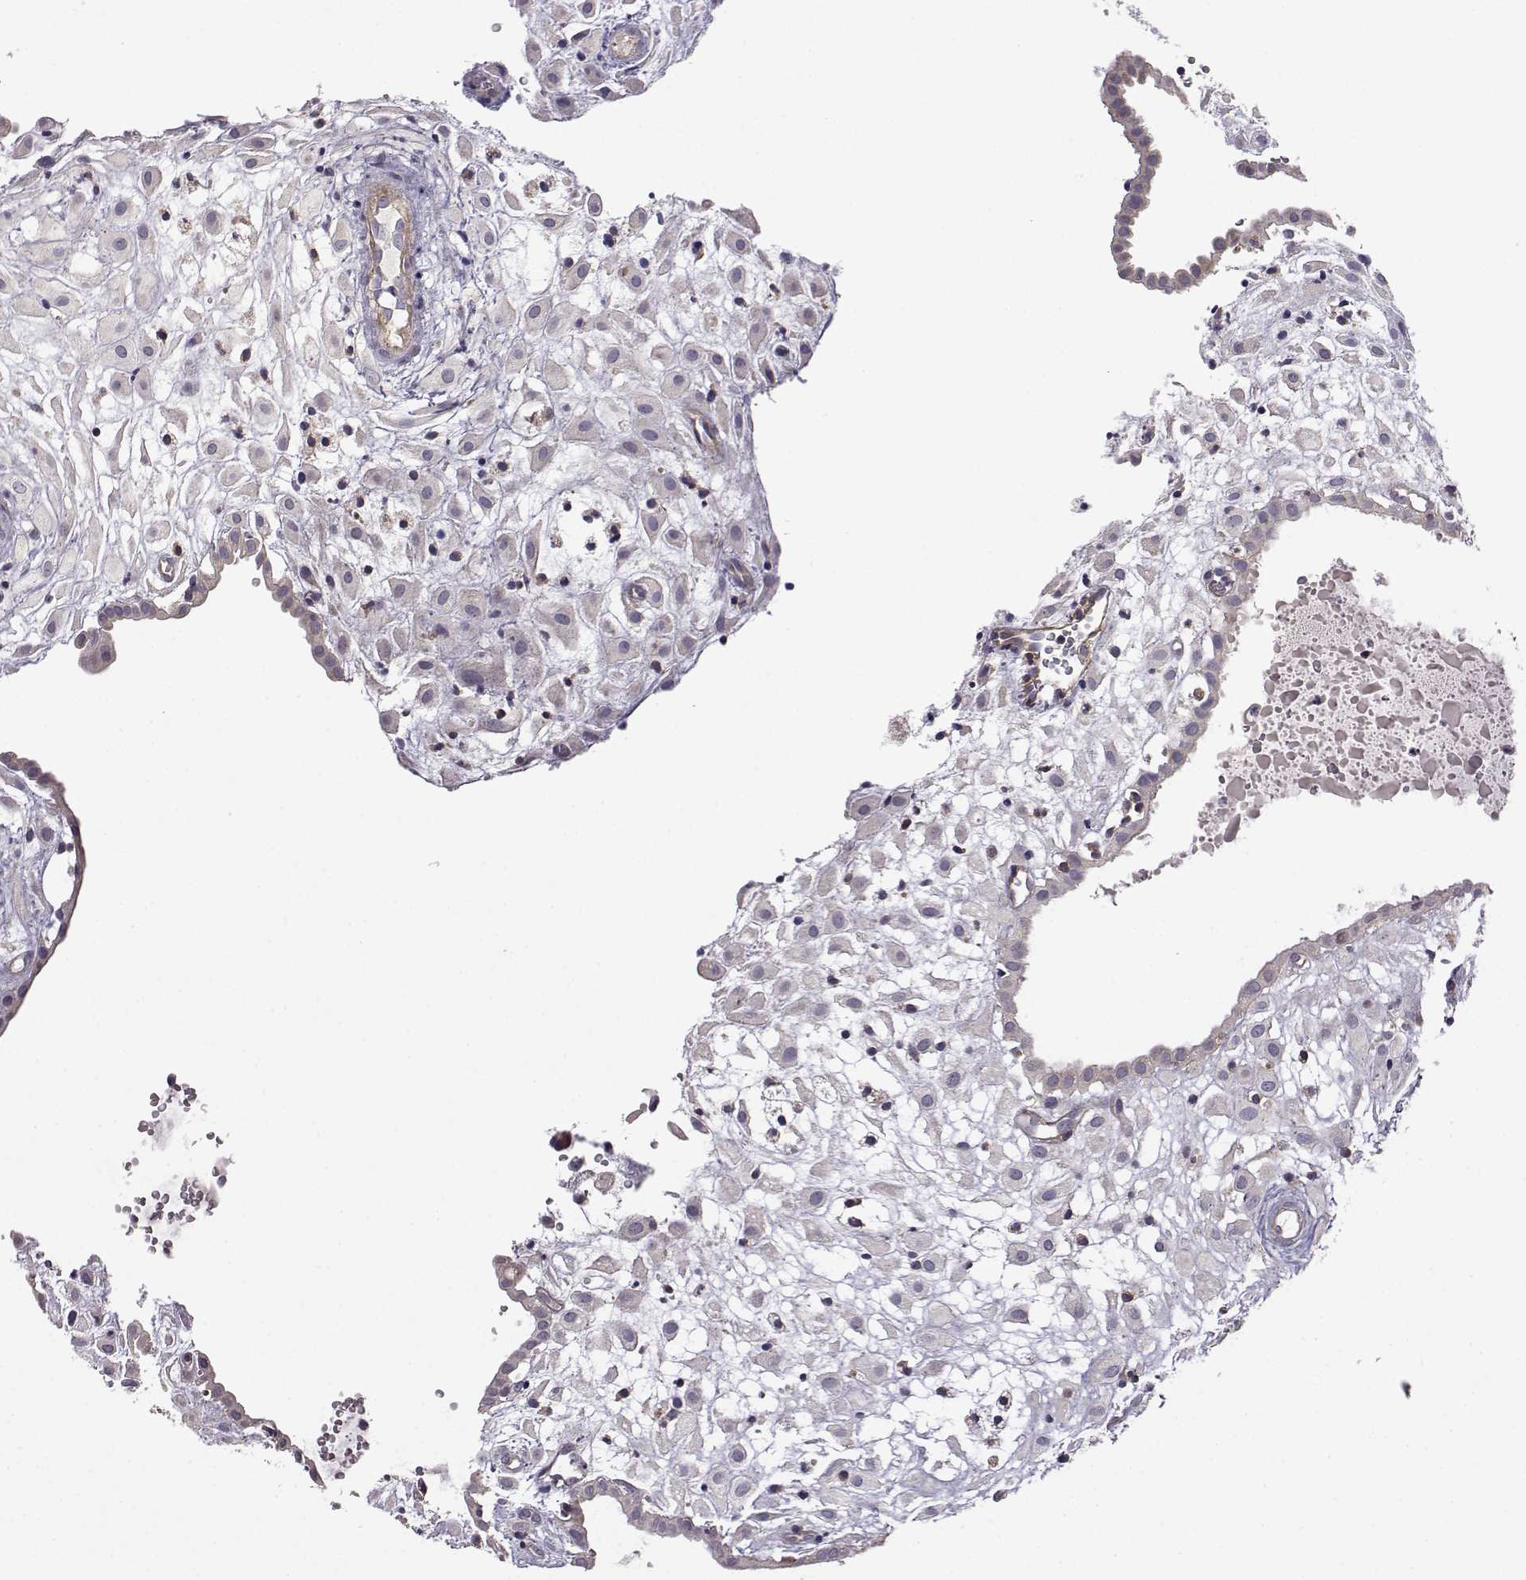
{"staining": {"intensity": "negative", "quantity": "none", "location": "none"}, "tissue": "placenta", "cell_type": "Decidual cells", "image_type": "normal", "snomed": [{"axis": "morphology", "description": "Normal tissue, NOS"}, {"axis": "topography", "description": "Placenta"}], "caption": "DAB immunohistochemical staining of unremarkable placenta exhibits no significant positivity in decidual cells. (DAB (3,3'-diaminobenzidine) immunohistochemistry with hematoxylin counter stain).", "gene": "DDC", "patient": {"sex": "female", "age": 24}}